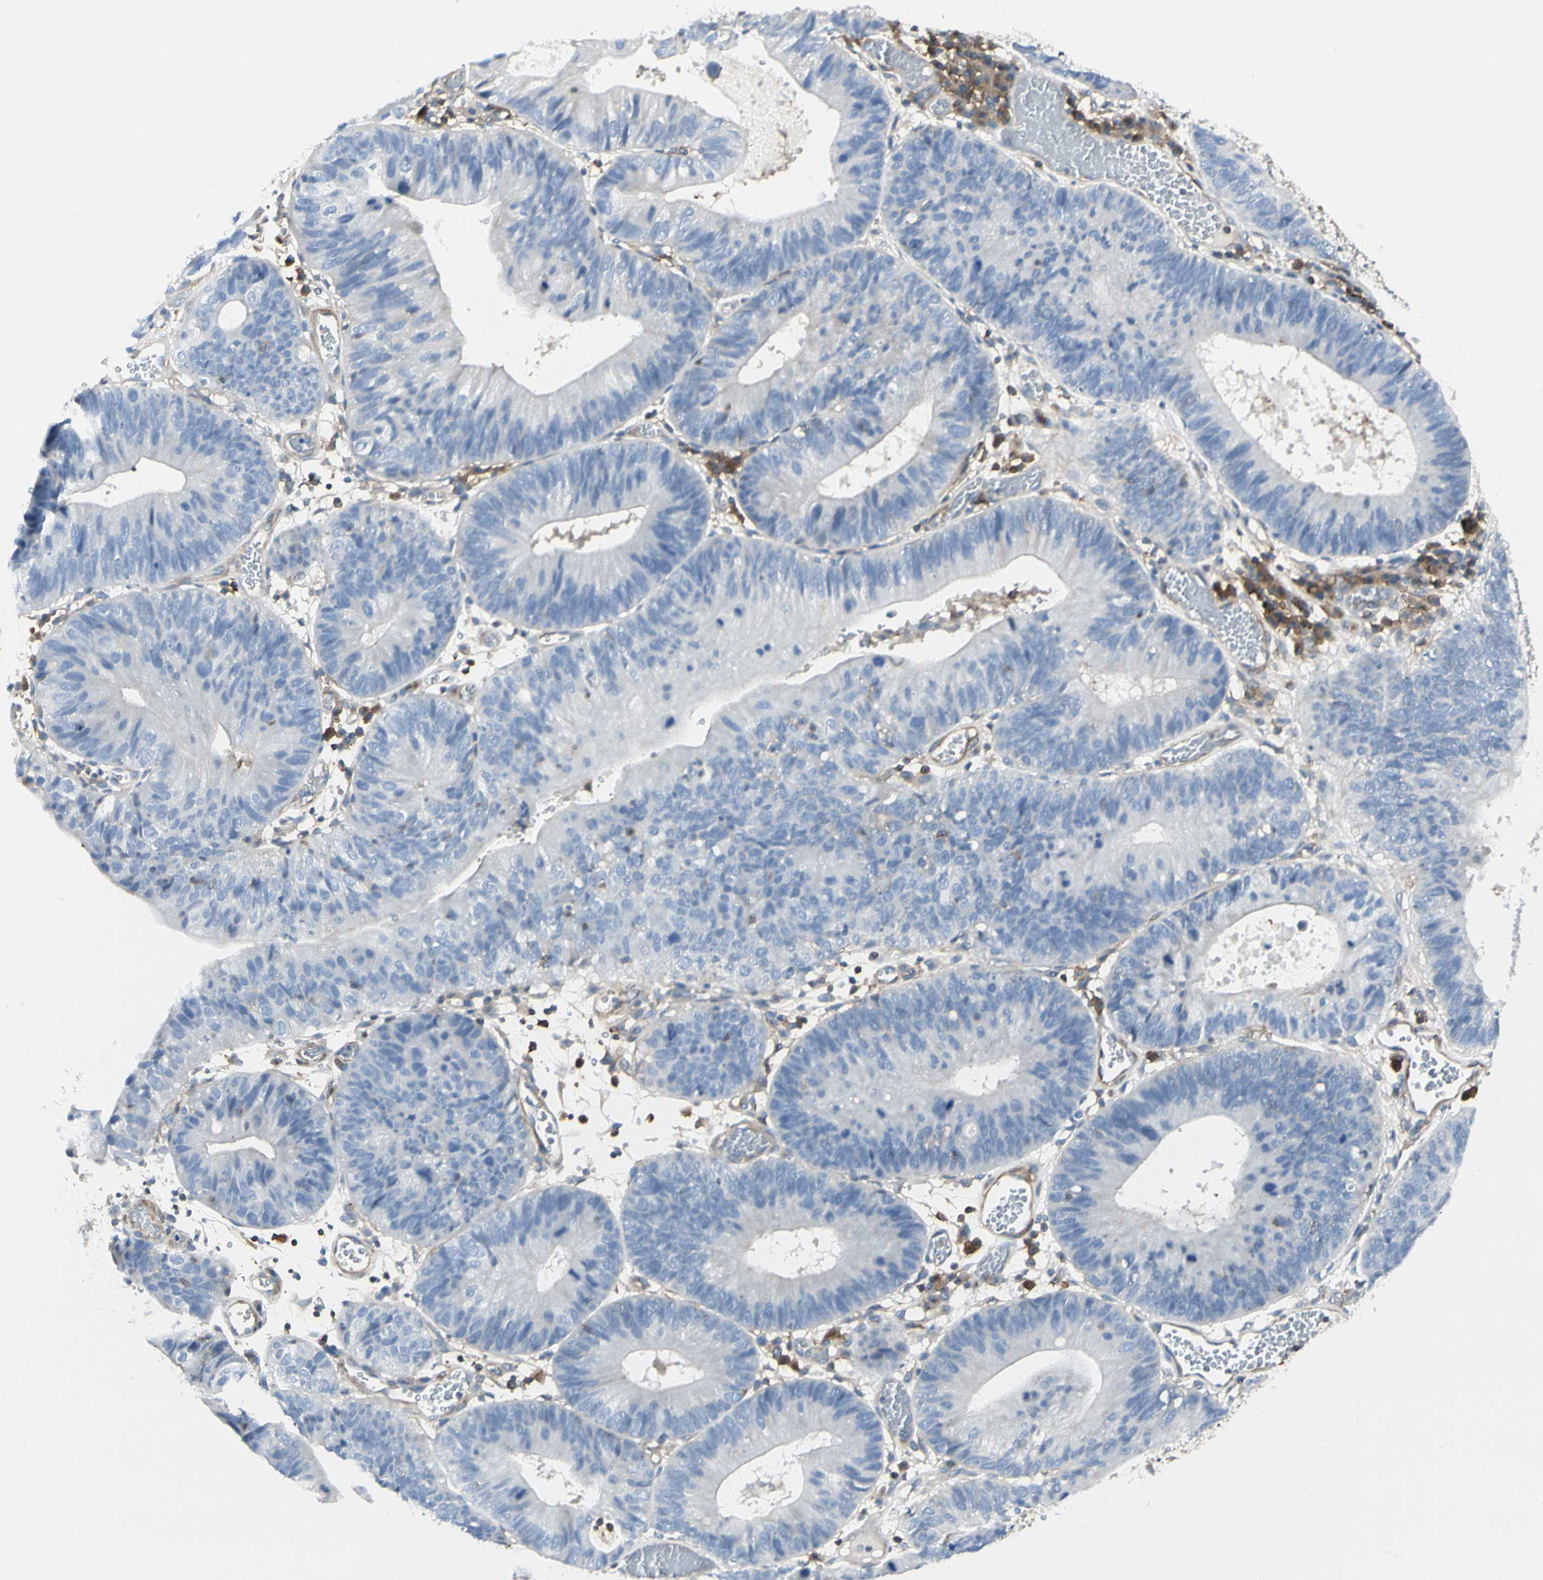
{"staining": {"intensity": "negative", "quantity": "none", "location": "none"}, "tissue": "stomach cancer", "cell_type": "Tumor cells", "image_type": "cancer", "snomed": [{"axis": "morphology", "description": "Adenocarcinoma, NOS"}, {"axis": "topography", "description": "Stomach"}], "caption": "Immunohistochemistry (IHC) of human stomach cancer (adenocarcinoma) displays no positivity in tumor cells. (DAB immunohistochemistry, high magnification).", "gene": "CLEC2B", "patient": {"sex": "male", "age": 59}}